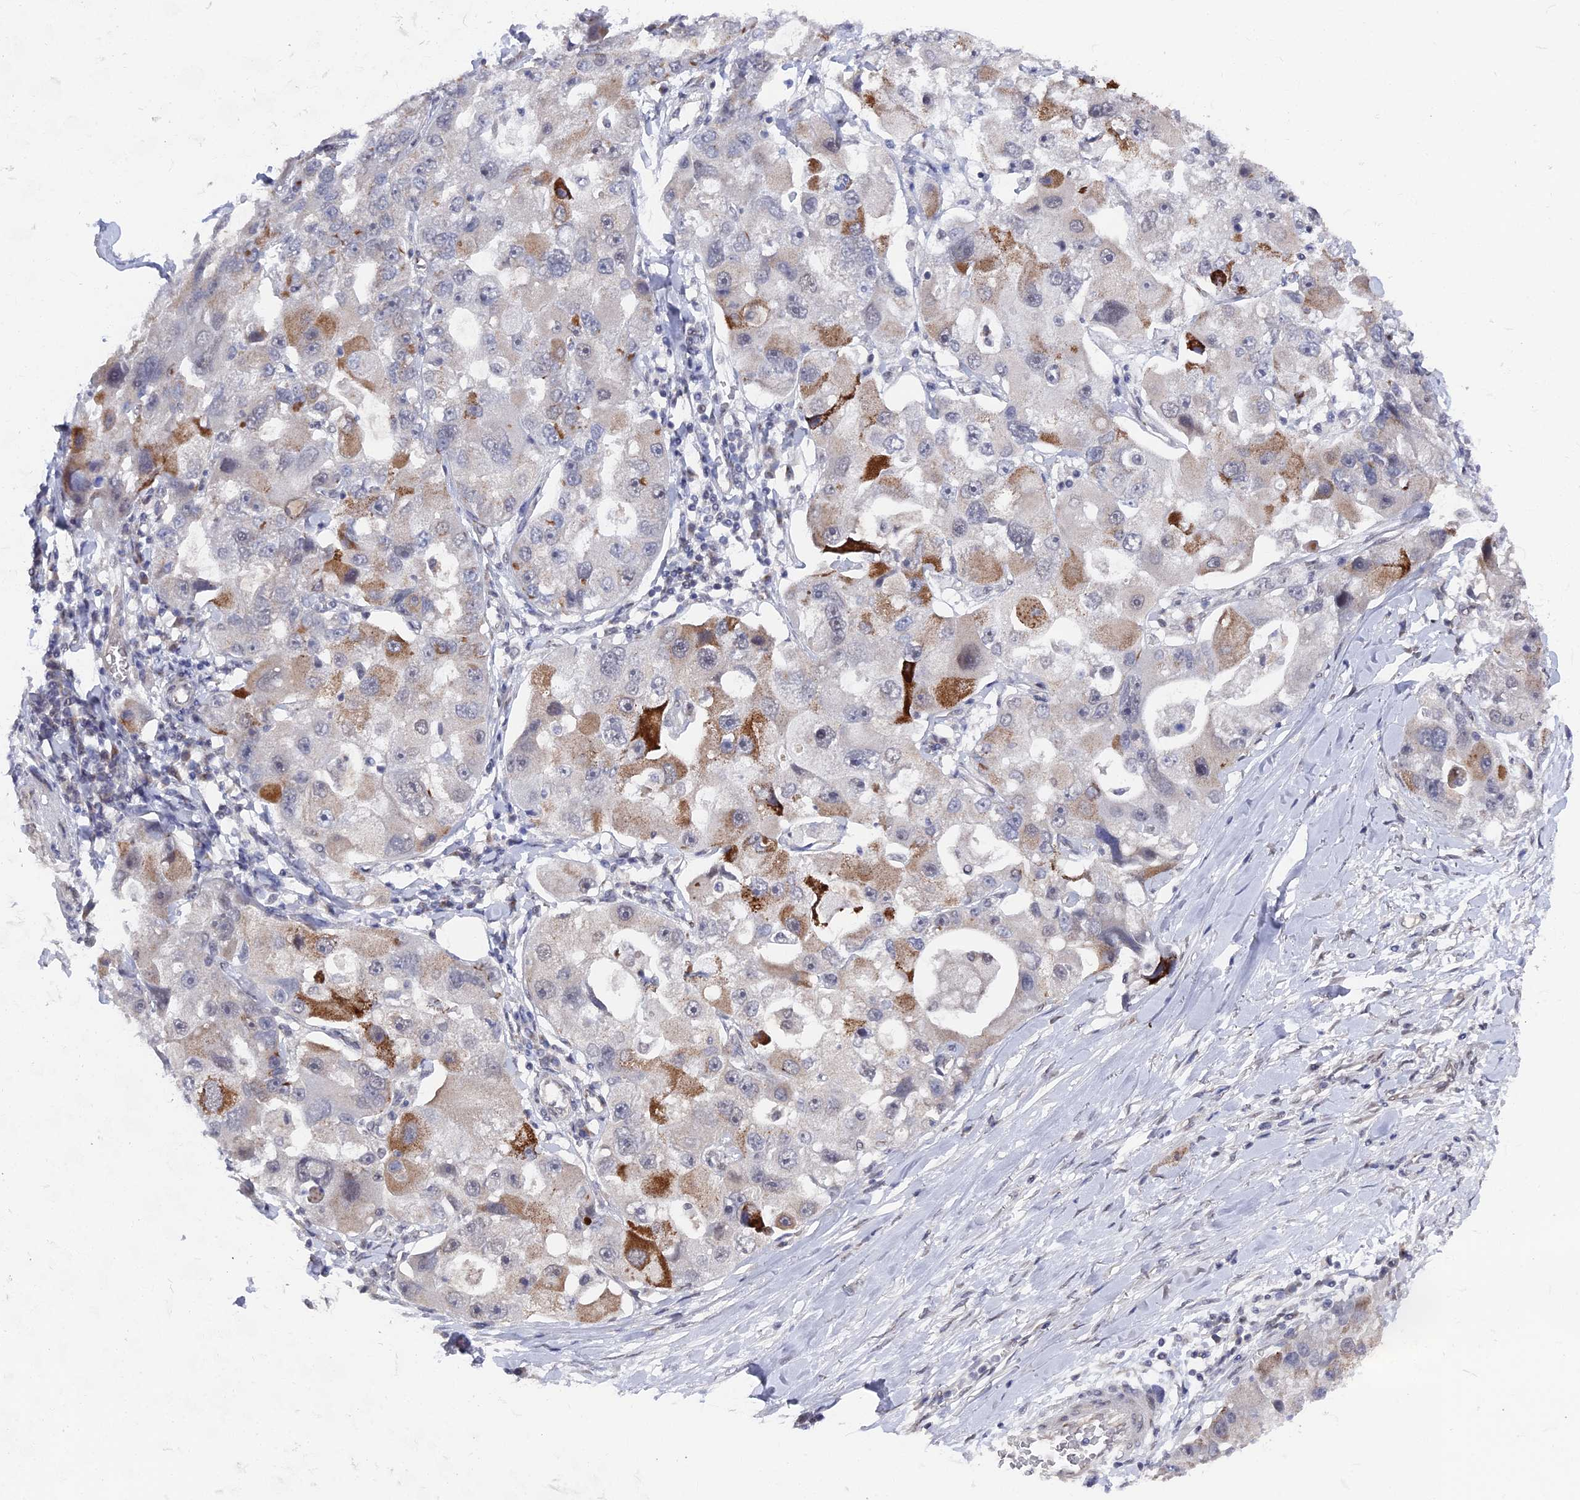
{"staining": {"intensity": "moderate", "quantity": "<25%", "location": "cytoplasmic/membranous"}, "tissue": "lung cancer", "cell_type": "Tumor cells", "image_type": "cancer", "snomed": [{"axis": "morphology", "description": "Adenocarcinoma, NOS"}, {"axis": "topography", "description": "Lung"}], "caption": "Immunohistochemical staining of lung cancer demonstrates low levels of moderate cytoplasmic/membranous positivity in about <25% of tumor cells.", "gene": "FHIP2A", "patient": {"sex": "female", "age": 54}}